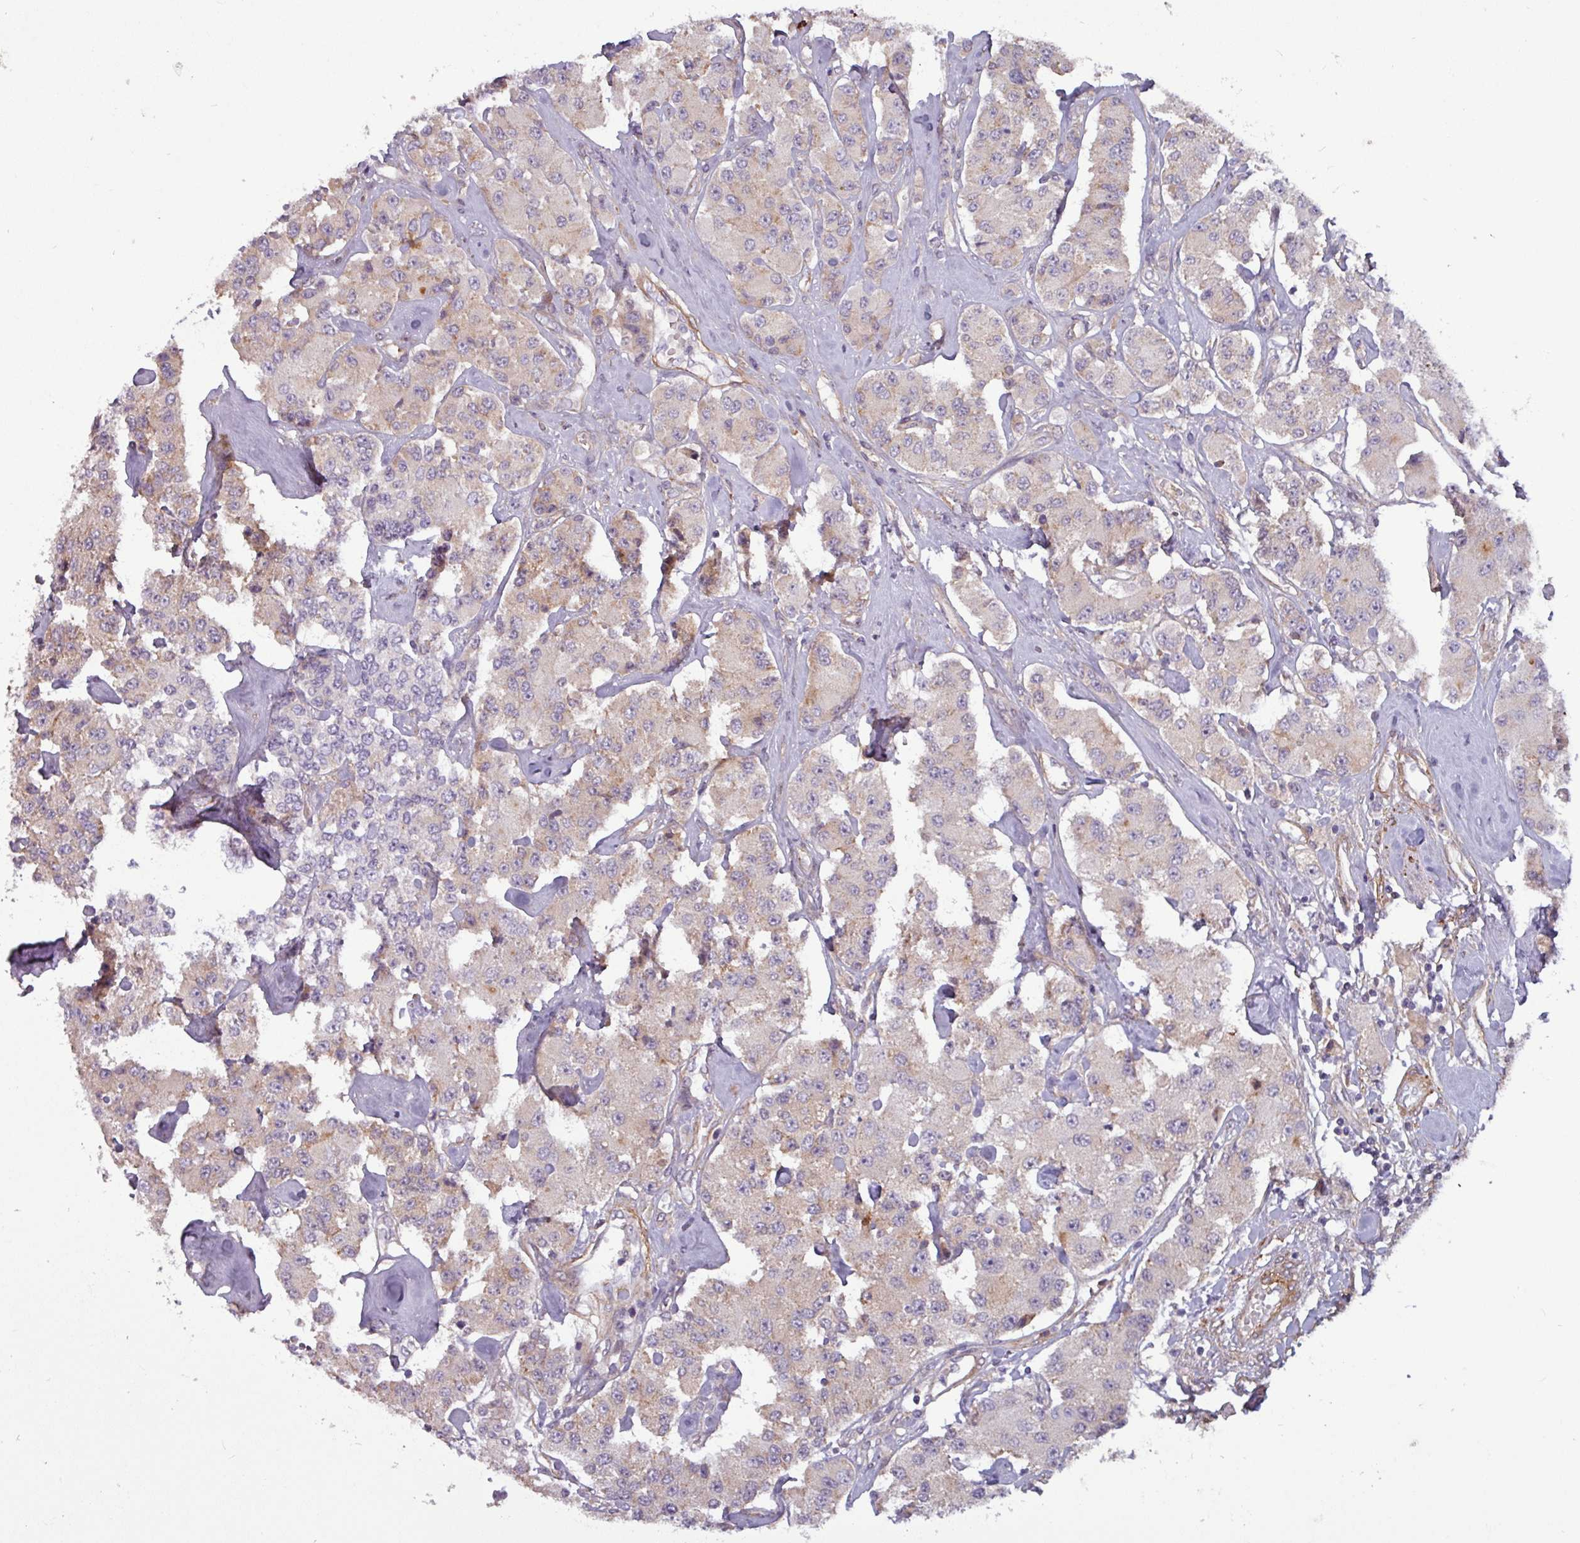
{"staining": {"intensity": "weak", "quantity": "<25%", "location": "cytoplasmic/membranous"}, "tissue": "carcinoid", "cell_type": "Tumor cells", "image_type": "cancer", "snomed": [{"axis": "morphology", "description": "Carcinoid, malignant, NOS"}, {"axis": "topography", "description": "Pancreas"}], "caption": "Immunohistochemical staining of human malignant carcinoid exhibits no significant staining in tumor cells. Nuclei are stained in blue.", "gene": "PCED1A", "patient": {"sex": "male", "age": 41}}